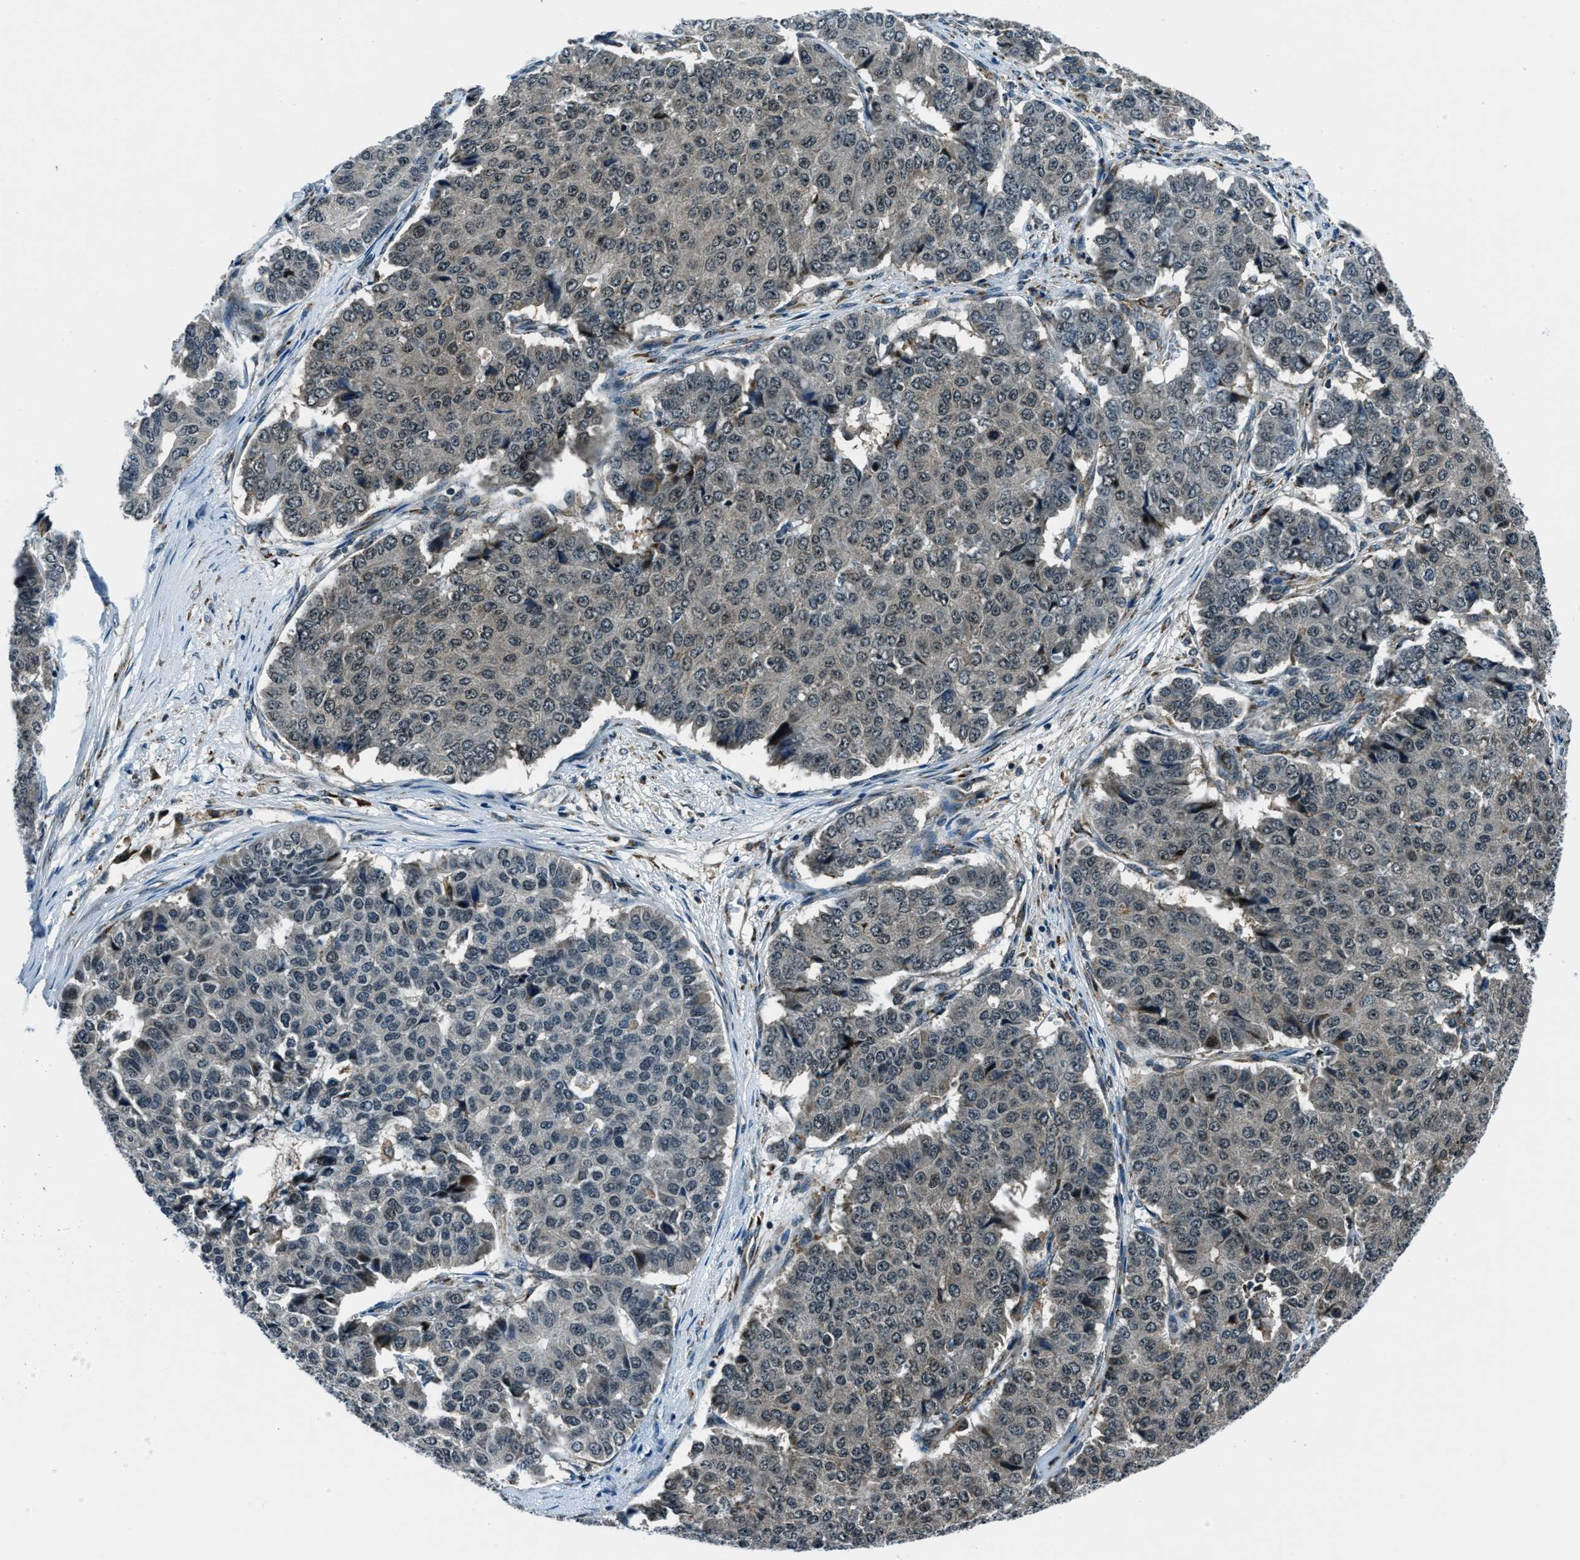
{"staining": {"intensity": "moderate", "quantity": "<25%", "location": "cytoplasmic/membranous,nuclear"}, "tissue": "pancreatic cancer", "cell_type": "Tumor cells", "image_type": "cancer", "snomed": [{"axis": "morphology", "description": "Adenocarcinoma, NOS"}, {"axis": "topography", "description": "Pancreas"}], "caption": "Protein staining of adenocarcinoma (pancreatic) tissue exhibits moderate cytoplasmic/membranous and nuclear positivity in about <25% of tumor cells.", "gene": "ACTL9", "patient": {"sex": "male", "age": 50}}